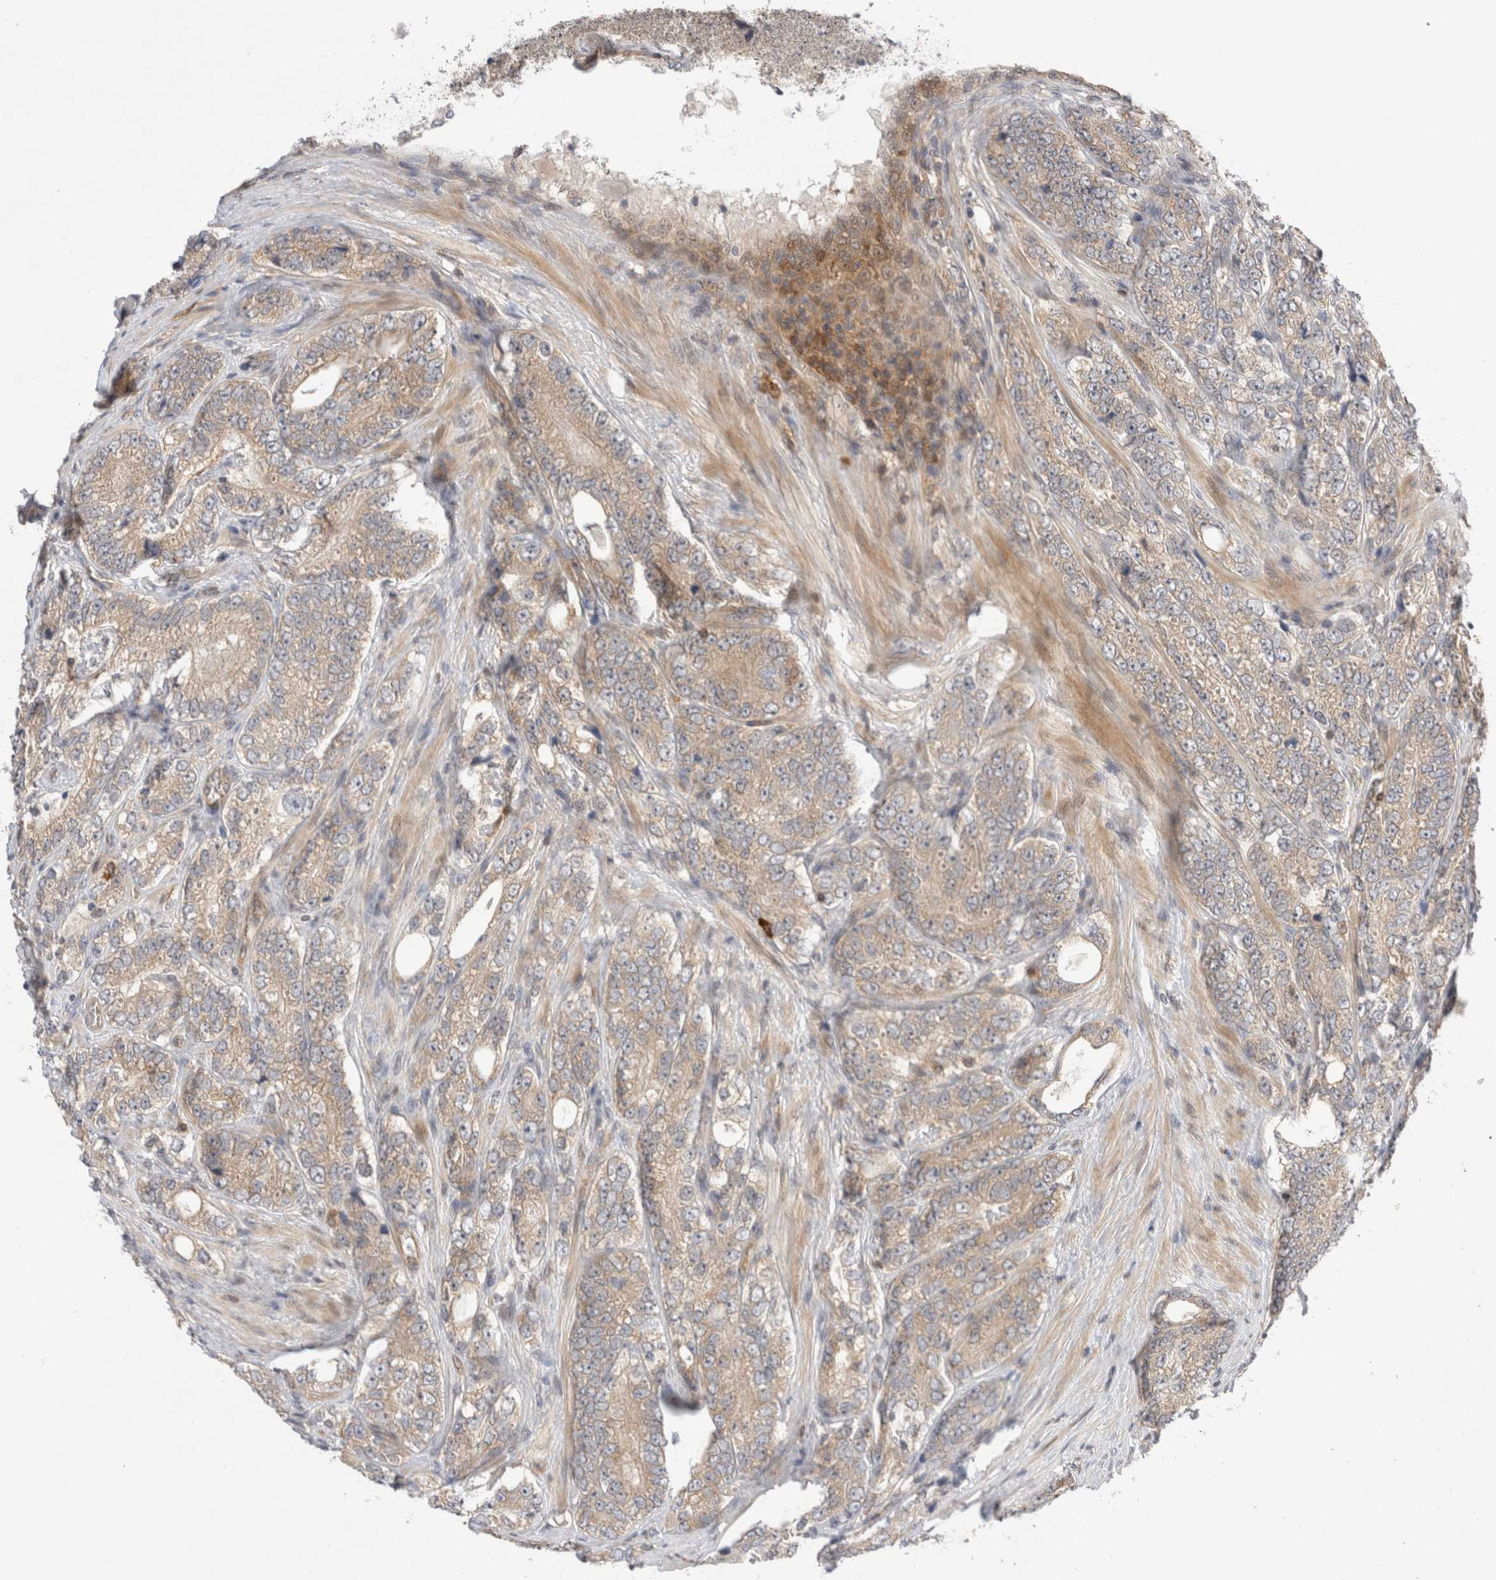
{"staining": {"intensity": "moderate", "quantity": ">75%", "location": "cytoplasmic/membranous"}, "tissue": "prostate cancer", "cell_type": "Tumor cells", "image_type": "cancer", "snomed": [{"axis": "morphology", "description": "Adenocarcinoma, High grade"}, {"axis": "topography", "description": "Prostate"}], "caption": "Protein staining of prostate high-grade adenocarcinoma tissue shows moderate cytoplasmic/membranous staining in approximately >75% of tumor cells.", "gene": "NFKB1", "patient": {"sex": "male", "age": 56}}